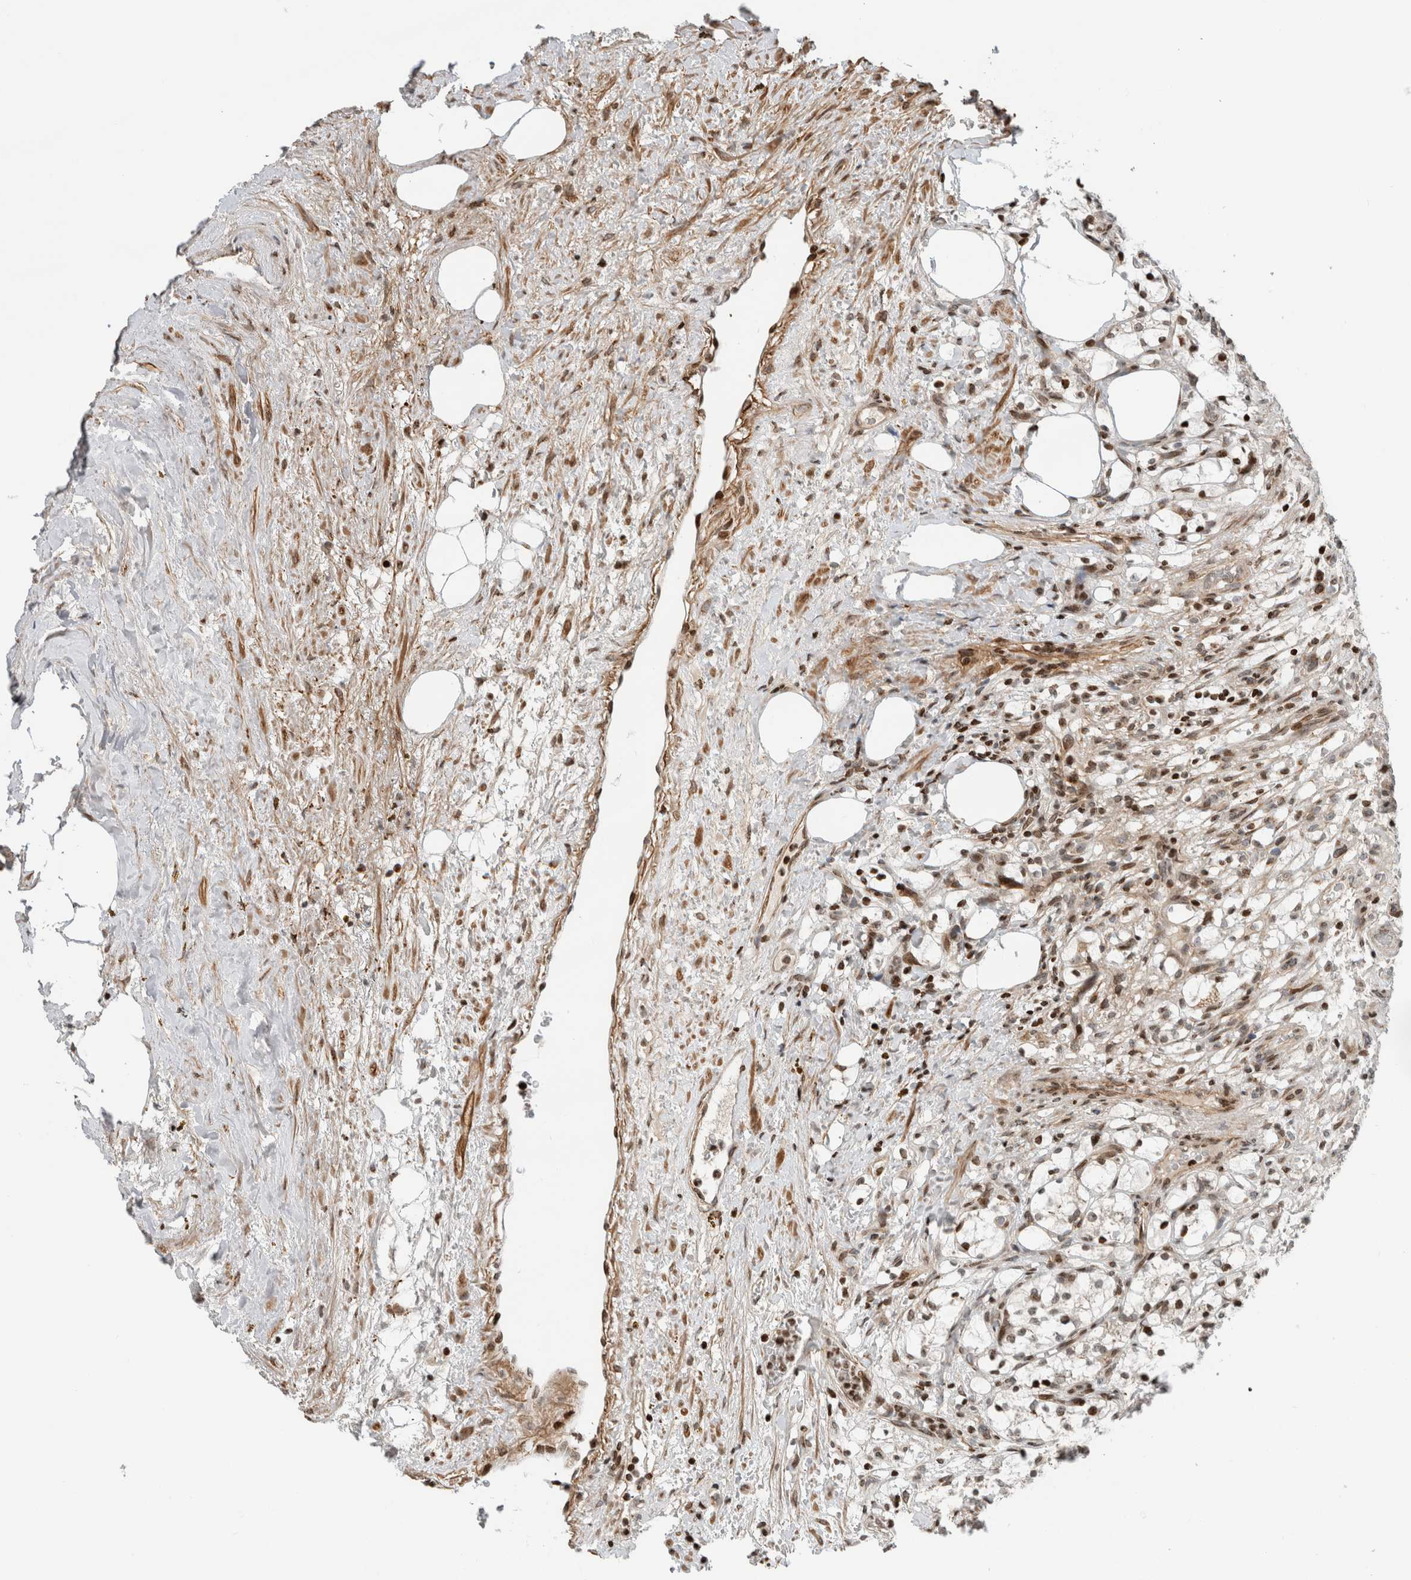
{"staining": {"intensity": "moderate", "quantity": "25%-75%", "location": "nuclear"}, "tissue": "renal cancer", "cell_type": "Tumor cells", "image_type": "cancer", "snomed": [{"axis": "morphology", "description": "Adenocarcinoma, NOS"}, {"axis": "topography", "description": "Kidney"}], "caption": "Moderate nuclear positivity for a protein is present in approximately 25%-75% of tumor cells of renal cancer using IHC.", "gene": "GINS4", "patient": {"sex": "female", "age": 69}}